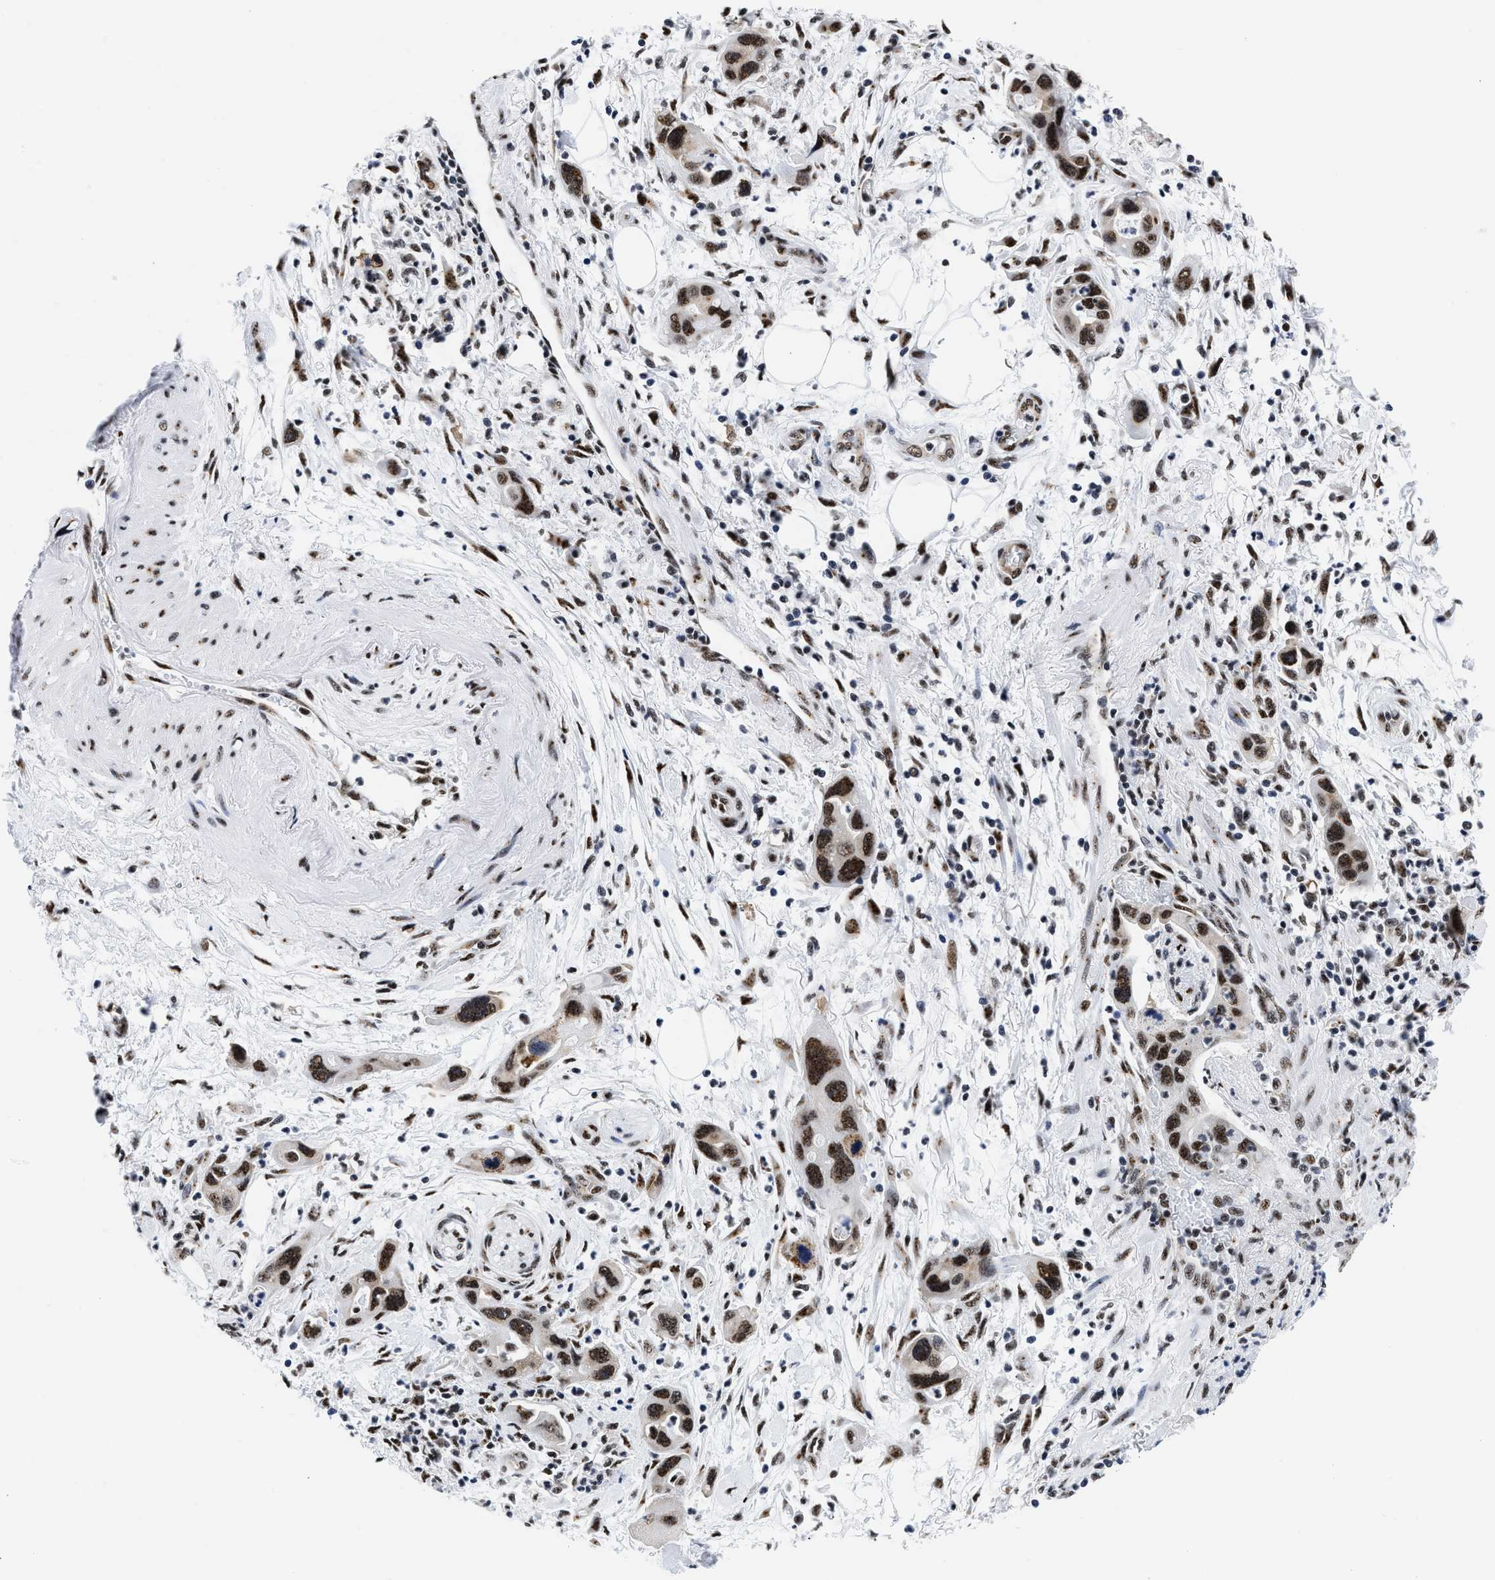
{"staining": {"intensity": "strong", "quantity": ">75%", "location": "nuclear"}, "tissue": "pancreatic cancer", "cell_type": "Tumor cells", "image_type": "cancer", "snomed": [{"axis": "morphology", "description": "Normal tissue, NOS"}, {"axis": "morphology", "description": "Adenocarcinoma, NOS"}, {"axis": "topography", "description": "Pancreas"}], "caption": "Approximately >75% of tumor cells in human pancreatic cancer display strong nuclear protein positivity as visualized by brown immunohistochemical staining.", "gene": "RBM8A", "patient": {"sex": "female", "age": 71}}